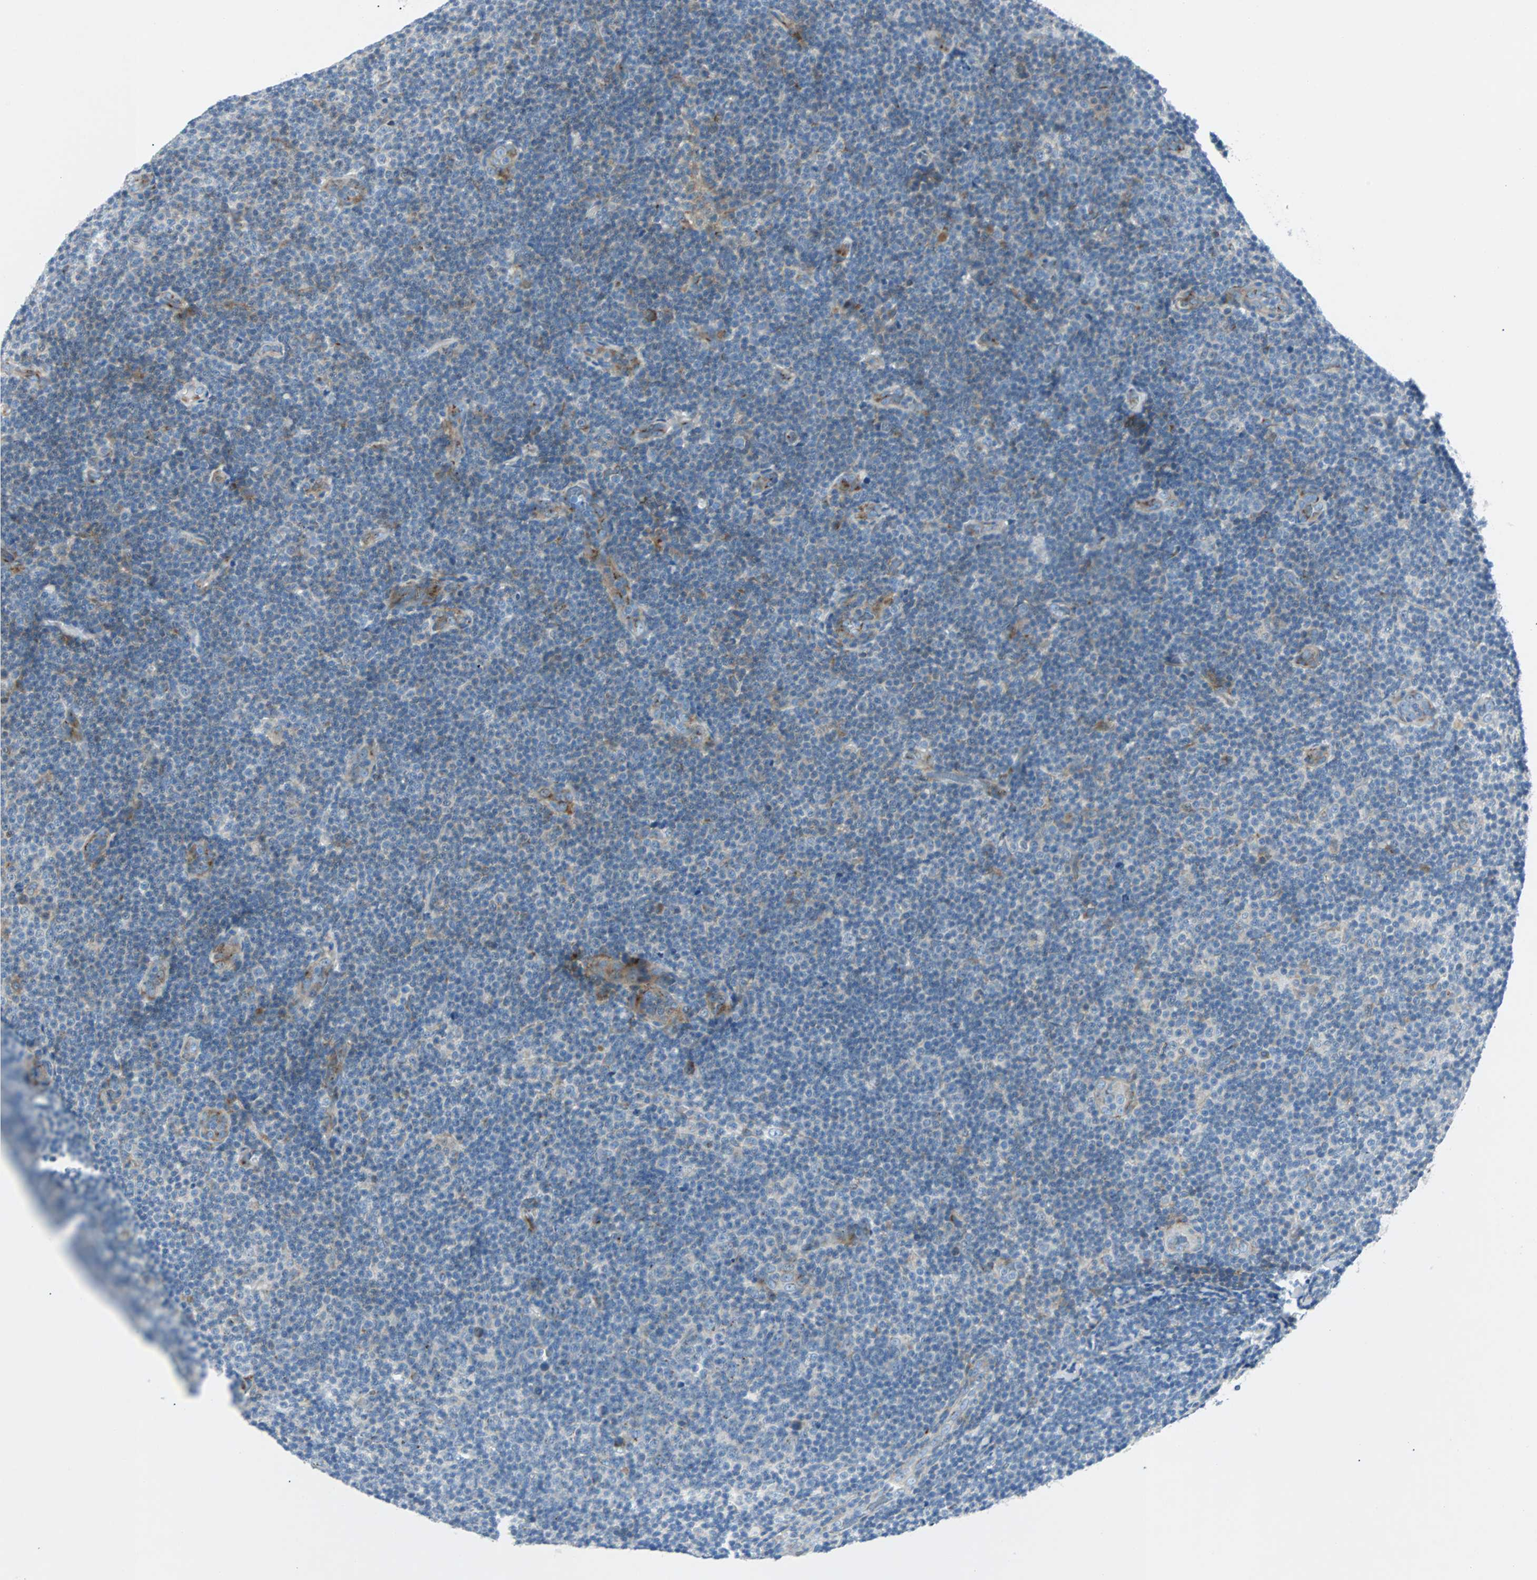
{"staining": {"intensity": "weak", "quantity": "<25%", "location": "cytoplasmic/membranous"}, "tissue": "lymphoma", "cell_type": "Tumor cells", "image_type": "cancer", "snomed": [{"axis": "morphology", "description": "Malignant lymphoma, non-Hodgkin's type, Low grade"}, {"axis": "topography", "description": "Lymph node"}], "caption": "The image reveals no significant staining in tumor cells of lymphoma.", "gene": "BBC3", "patient": {"sex": "male", "age": 83}}